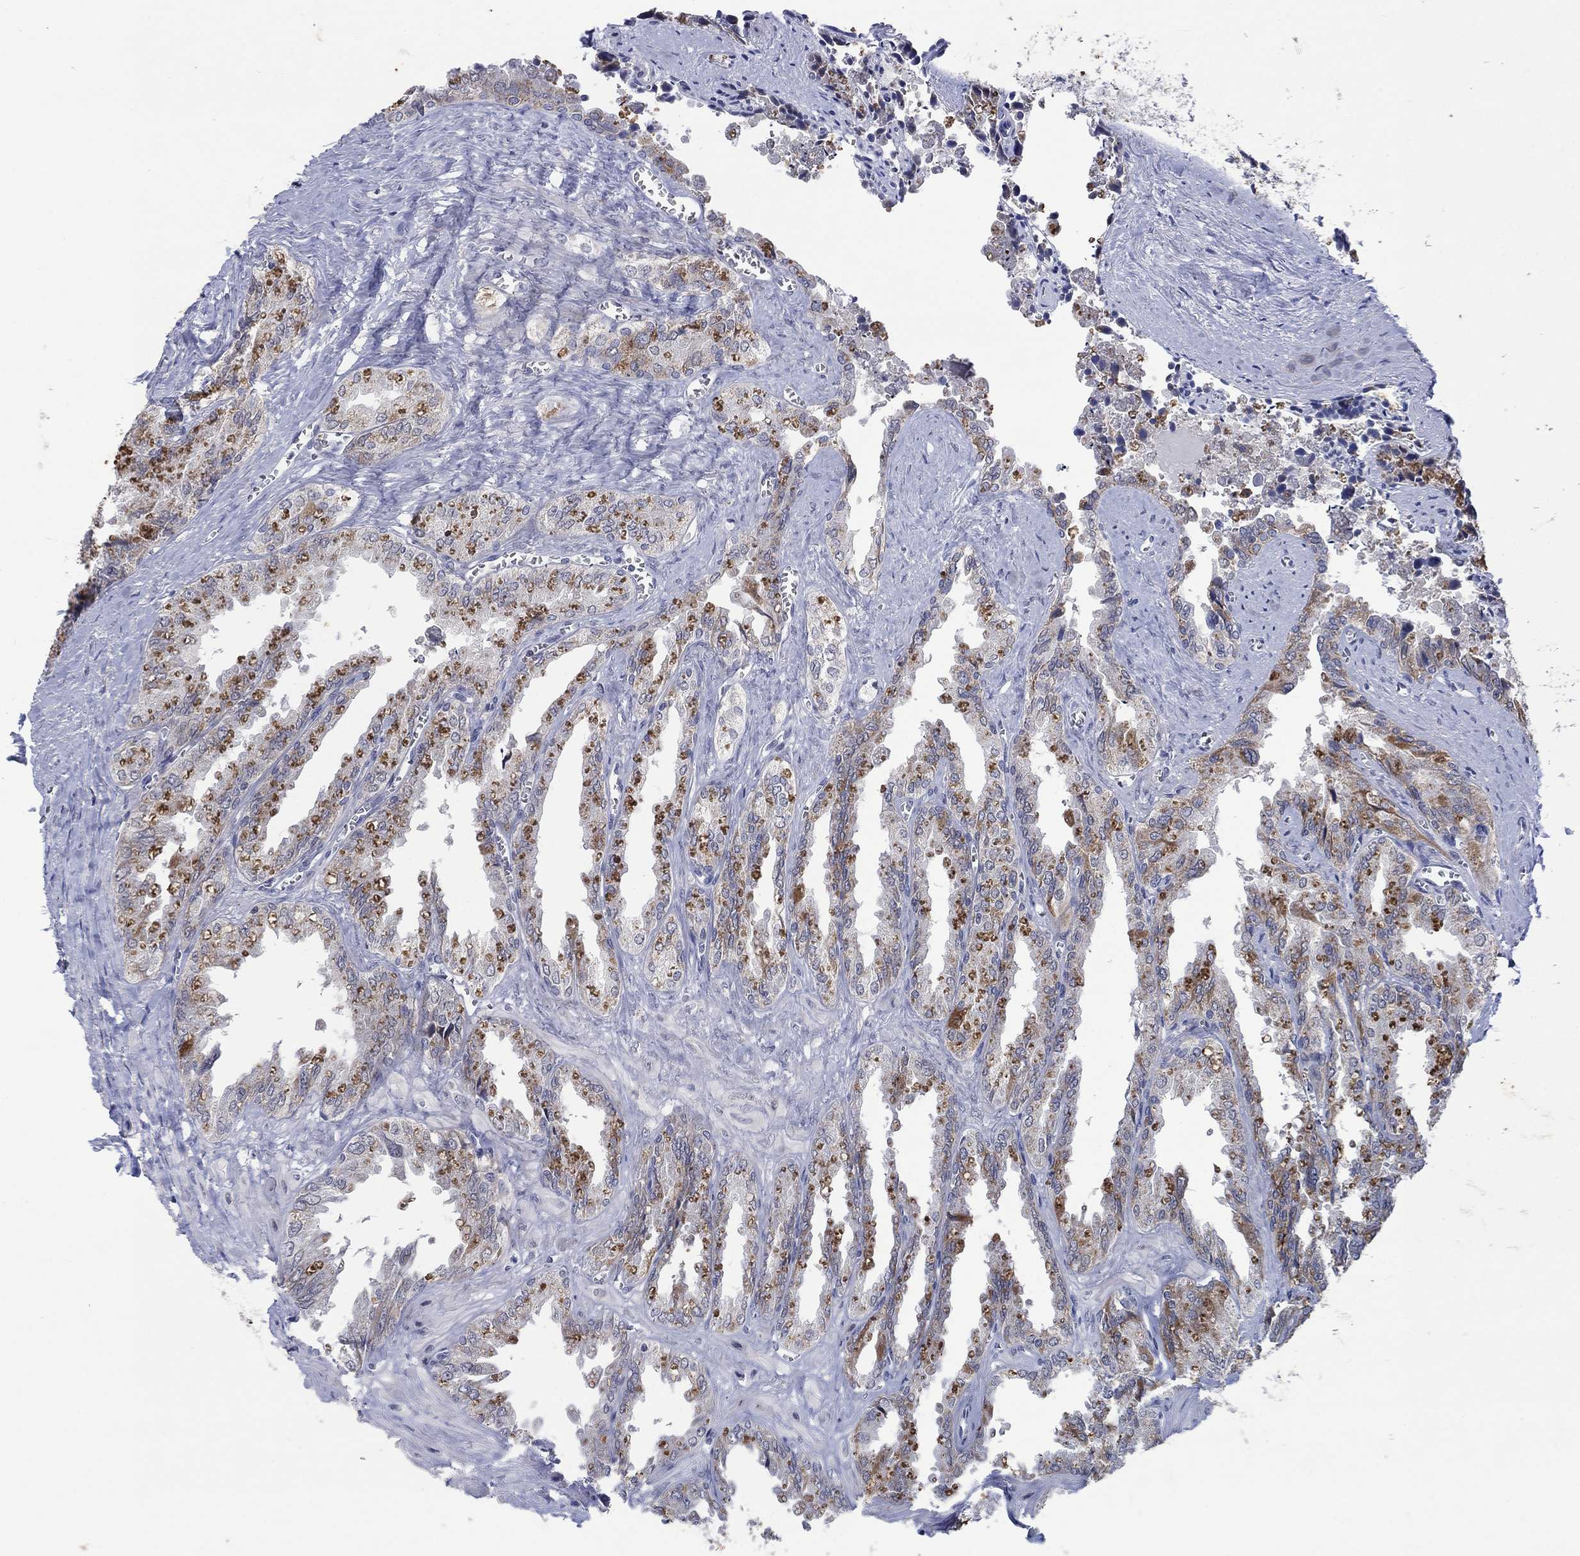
{"staining": {"intensity": "strong", "quantity": "<25%", "location": "cytoplasmic/membranous"}, "tissue": "seminal vesicle", "cell_type": "Glandular cells", "image_type": "normal", "snomed": [{"axis": "morphology", "description": "Normal tissue, NOS"}, {"axis": "topography", "description": "Seminal veicle"}], "caption": "Immunohistochemistry (IHC) histopathology image of normal human seminal vesicle stained for a protein (brown), which reveals medium levels of strong cytoplasmic/membranous positivity in about <25% of glandular cells.", "gene": "SDC1", "patient": {"sex": "male", "age": 67}}